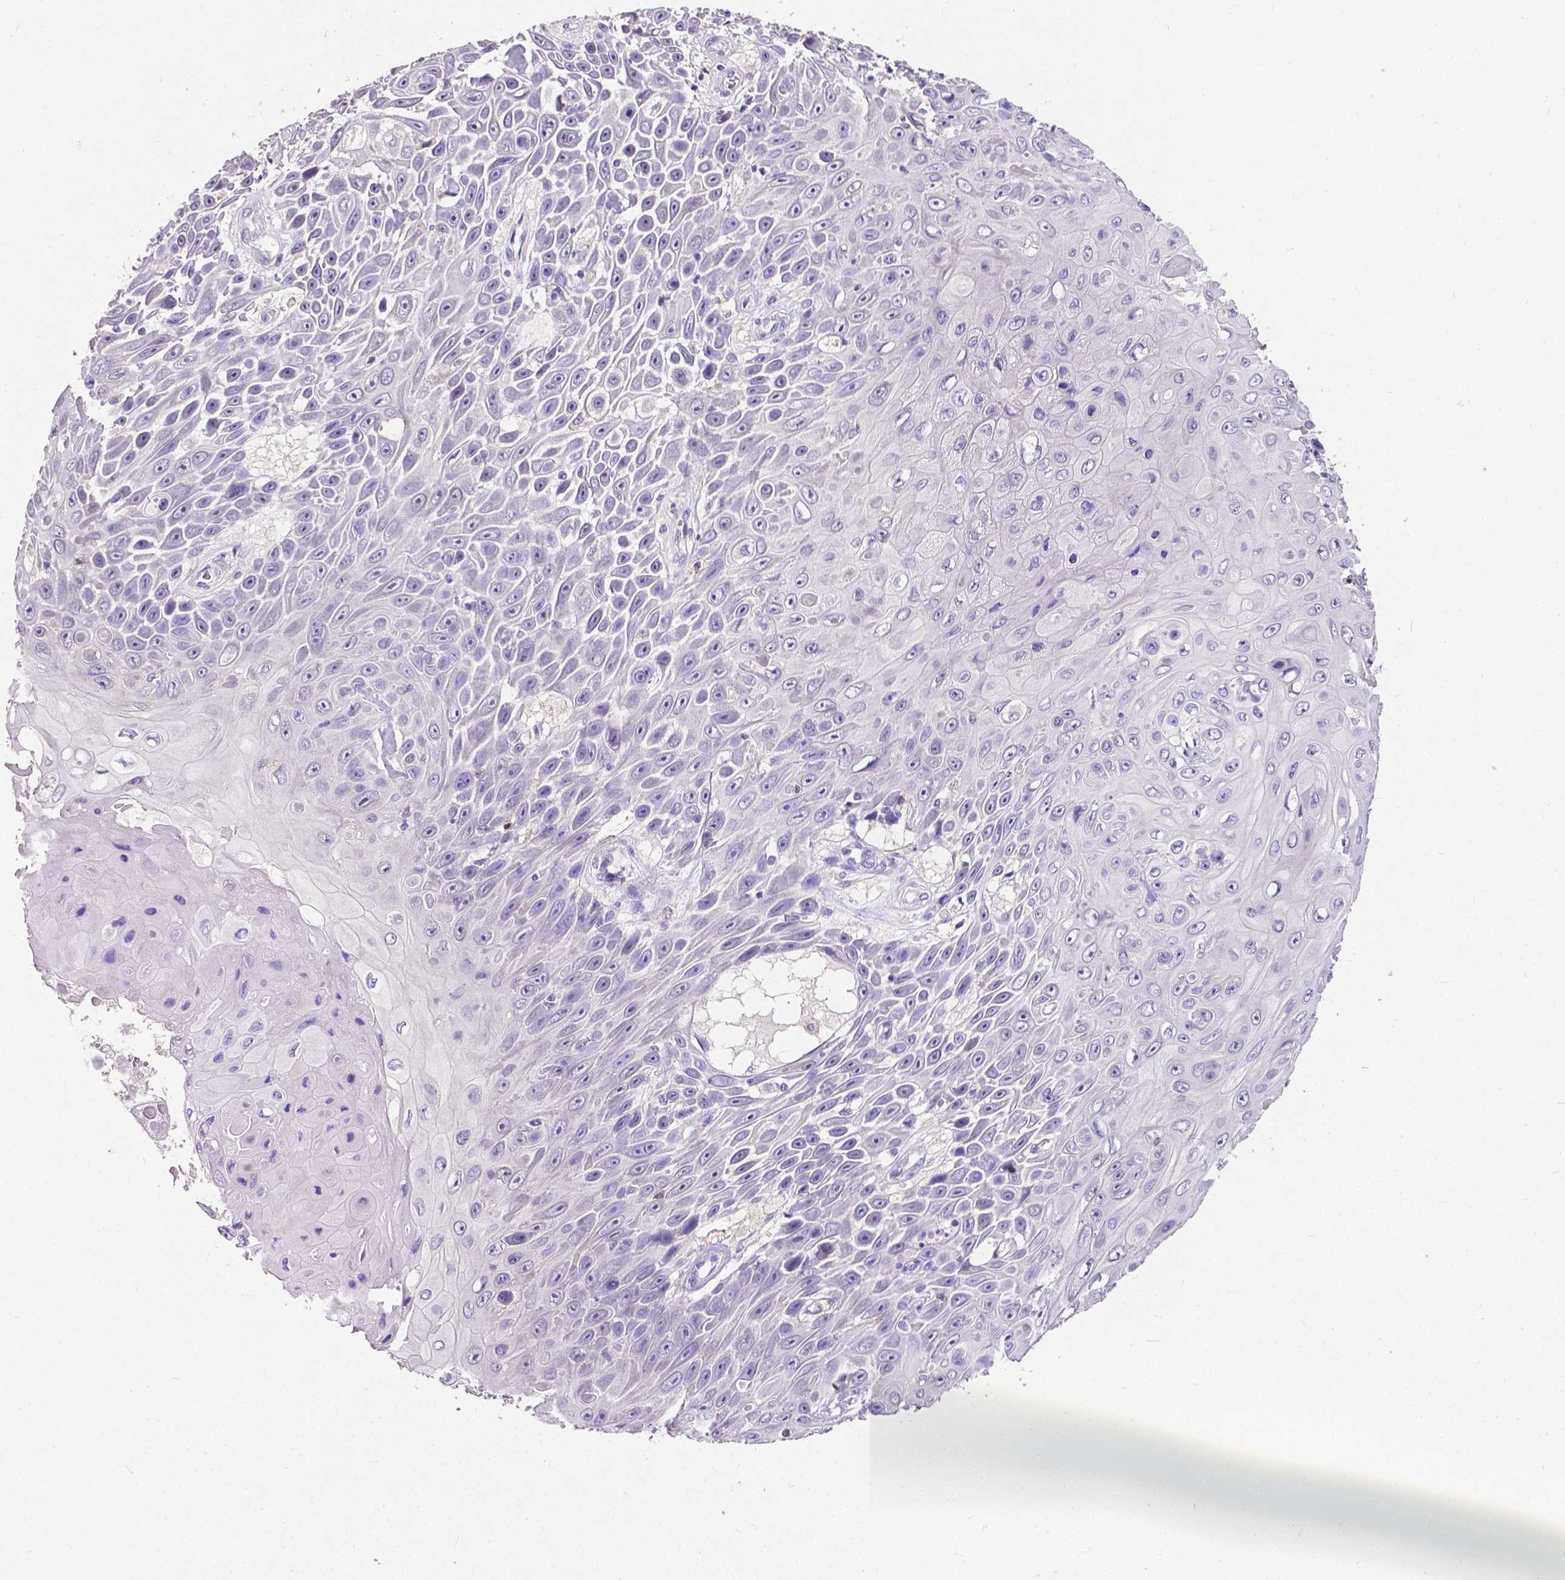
{"staining": {"intensity": "negative", "quantity": "none", "location": "none"}, "tissue": "skin cancer", "cell_type": "Tumor cells", "image_type": "cancer", "snomed": [{"axis": "morphology", "description": "Squamous cell carcinoma, NOS"}, {"axis": "topography", "description": "Skin"}], "caption": "Histopathology image shows no protein expression in tumor cells of skin cancer (squamous cell carcinoma) tissue.", "gene": "CD4", "patient": {"sex": "male", "age": 82}}